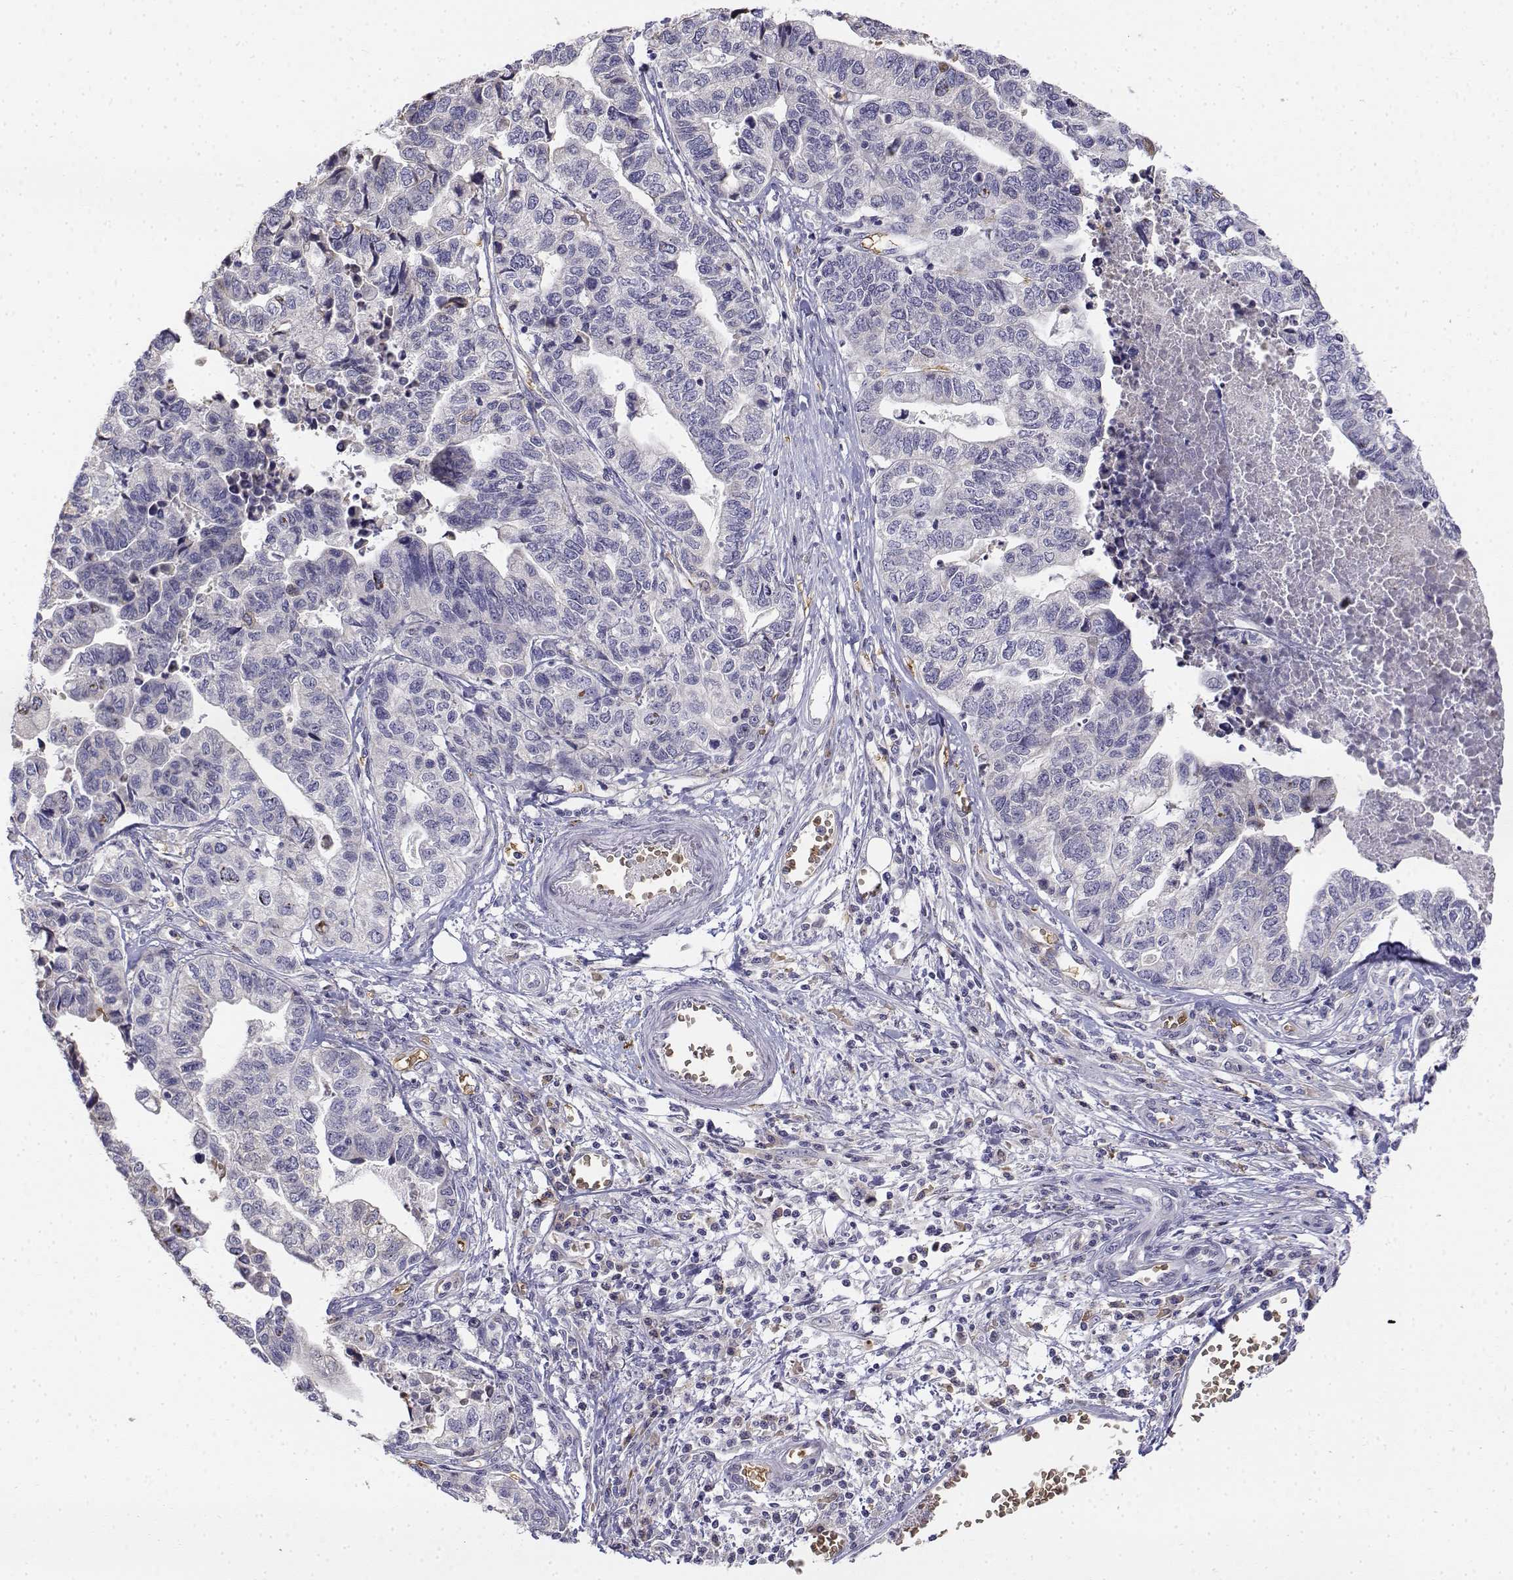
{"staining": {"intensity": "negative", "quantity": "none", "location": "none"}, "tissue": "stomach cancer", "cell_type": "Tumor cells", "image_type": "cancer", "snomed": [{"axis": "morphology", "description": "Adenocarcinoma, NOS"}, {"axis": "topography", "description": "Stomach, upper"}], "caption": "A histopathology image of human adenocarcinoma (stomach) is negative for staining in tumor cells.", "gene": "CADM1", "patient": {"sex": "female", "age": 67}}